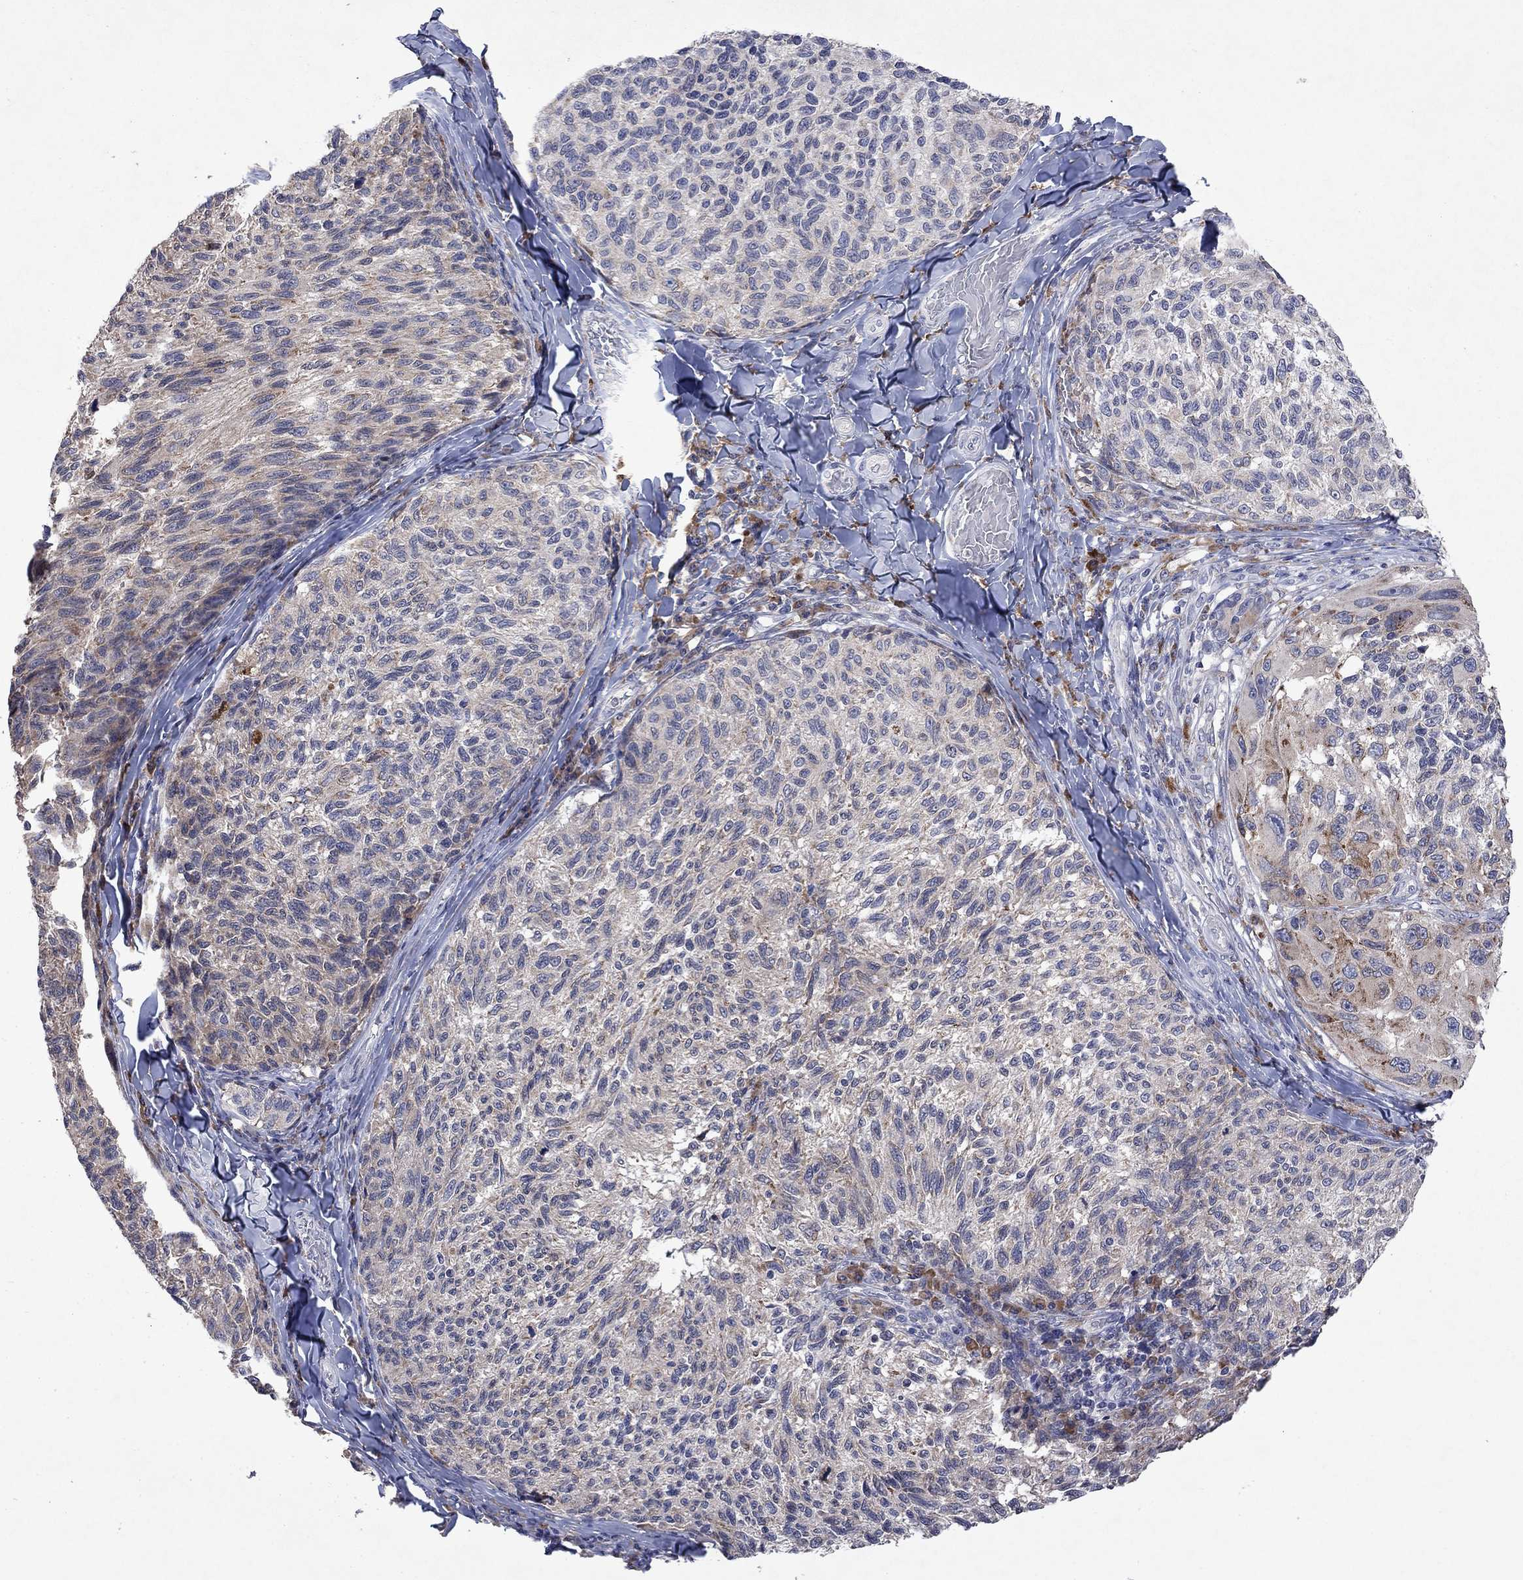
{"staining": {"intensity": "negative", "quantity": "none", "location": "none"}, "tissue": "melanoma", "cell_type": "Tumor cells", "image_type": "cancer", "snomed": [{"axis": "morphology", "description": "Malignant melanoma, NOS"}, {"axis": "topography", "description": "Skin"}], "caption": "Malignant melanoma was stained to show a protein in brown. There is no significant staining in tumor cells. The staining is performed using DAB brown chromogen with nuclei counter-stained in using hematoxylin.", "gene": "TMEM97", "patient": {"sex": "female", "age": 73}}